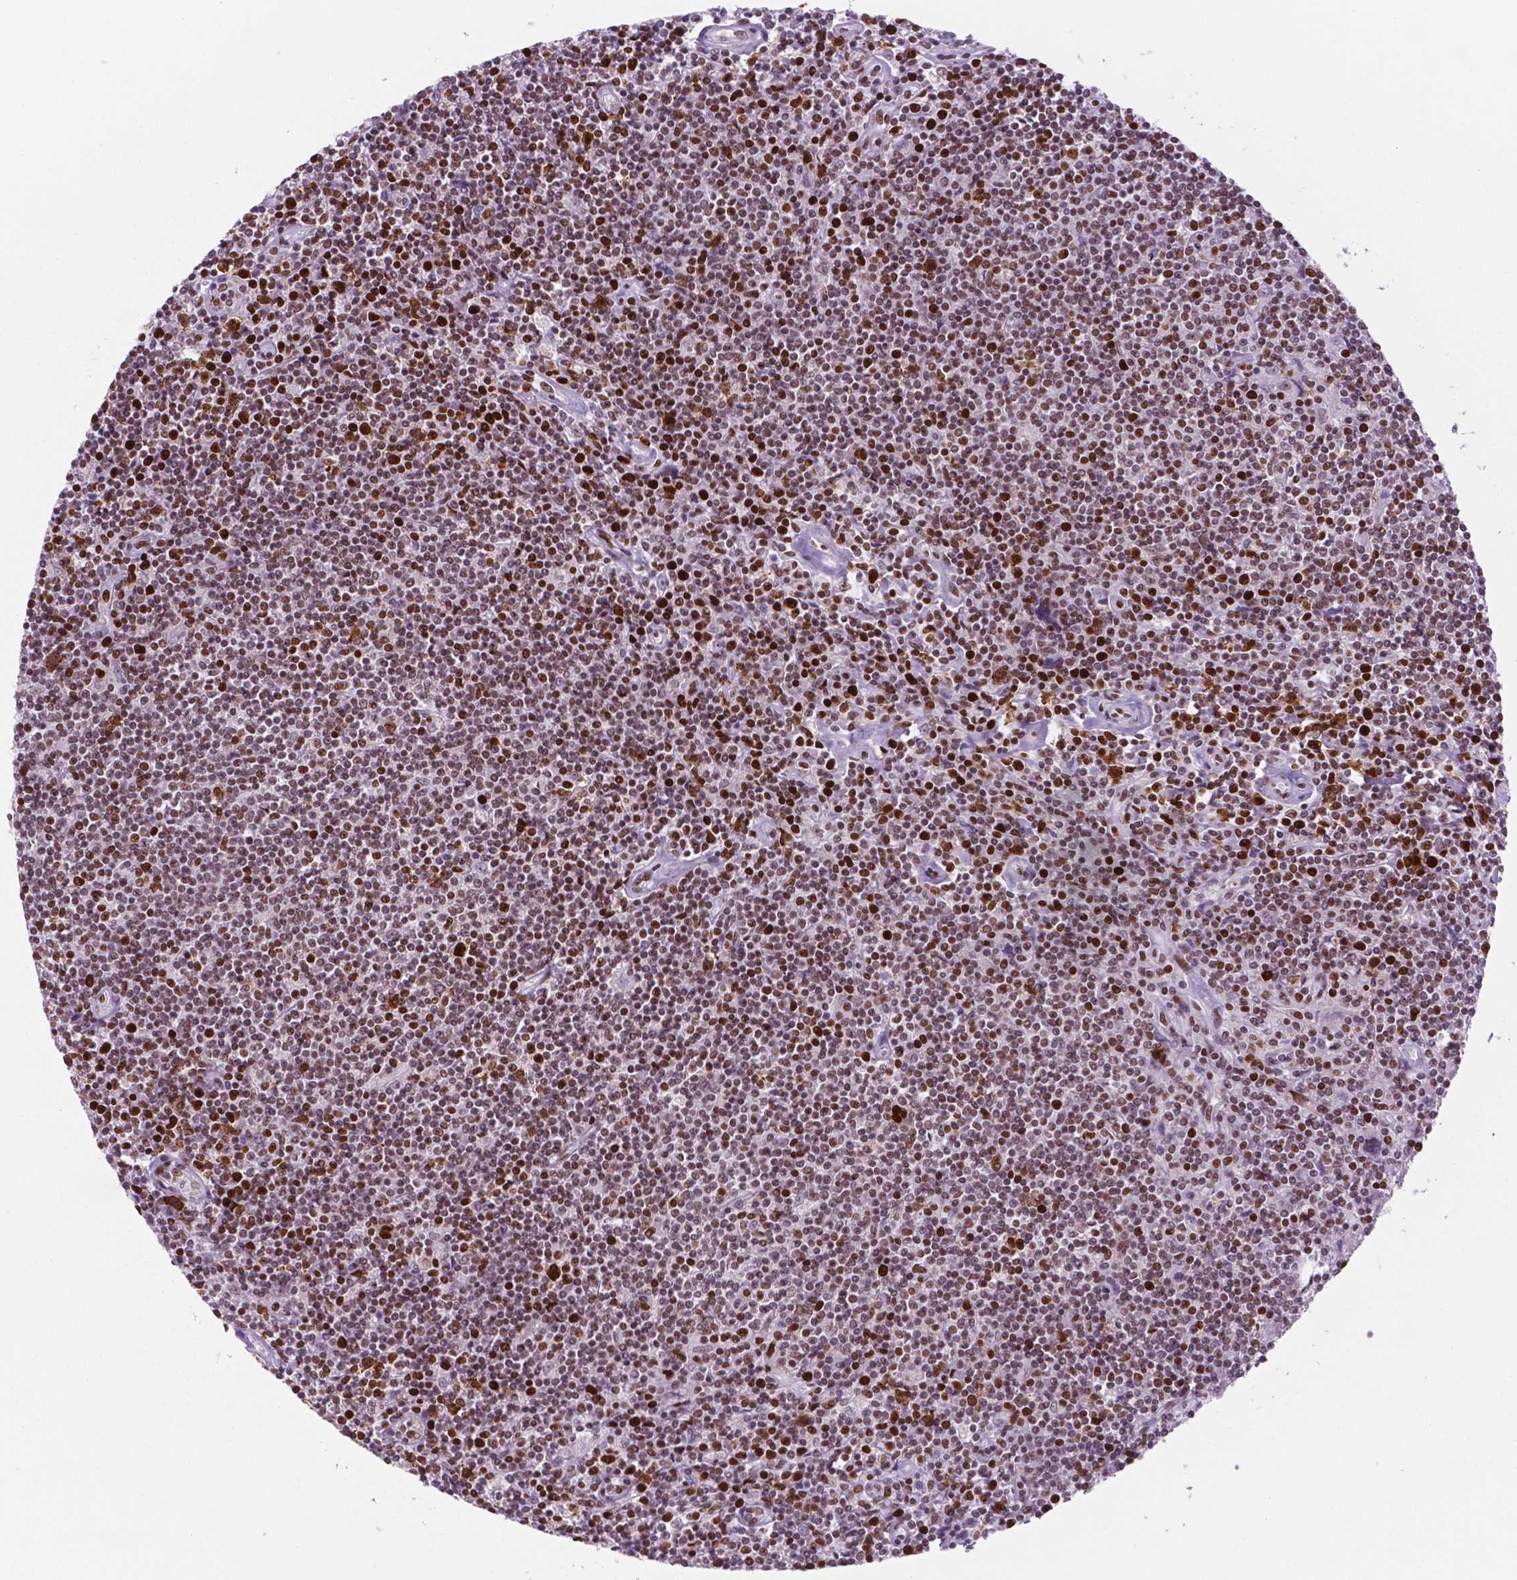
{"staining": {"intensity": "moderate", "quantity": ">75%", "location": "nuclear"}, "tissue": "lymphoma", "cell_type": "Tumor cells", "image_type": "cancer", "snomed": [{"axis": "morphology", "description": "Hodgkin's disease, NOS"}, {"axis": "topography", "description": "Lymph node"}], "caption": "Approximately >75% of tumor cells in lymphoma exhibit moderate nuclear protein staining as visualized by brown immunohistochemical staining.", "gene": "MSH6", "patient": {"sex": "male", "age": 40}}